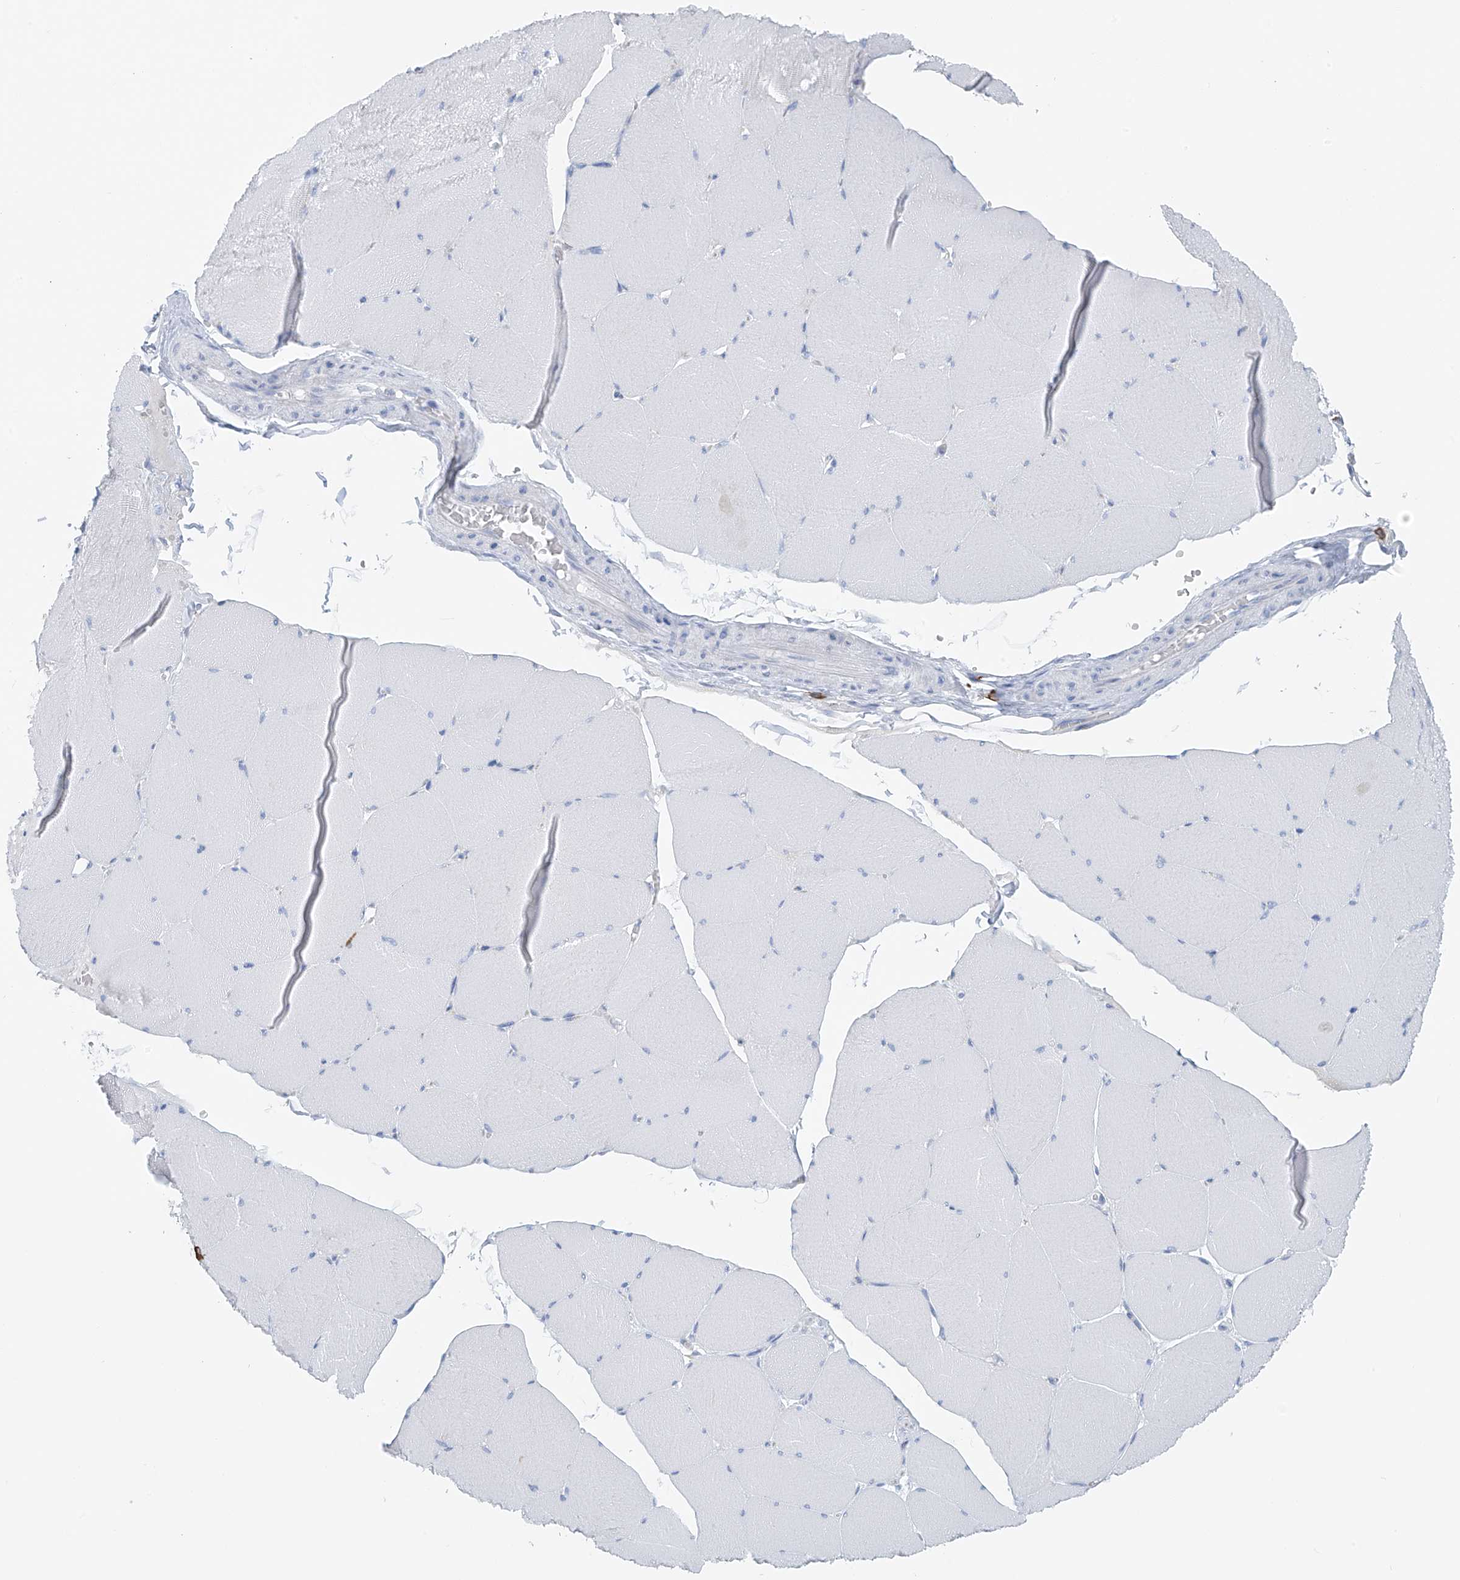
{"staining": {"intensity": "negative", "quantity": "none", "location": "none"}, "tissue": "skeletal muscle", "cell_type": "Myocytes", "image_type": "normal", "snomed": [{"axis": "morphology", "description": "Normal tissue, NOS"}, {"axis": "topography", "description": "Skeletal muscle"}, {"axis": "topography", "description": "Head-Neck"}], "caption": "Immunohistochemistry image of normal skeletal muscle: human skeletal muscle stained with DAB (3,3'-diaminobenzidine) displays no significant protein staining in myocytes. (Brightfield microscopy of DAB (3,3'-diaminobenzidine) immunohistochemistry at high magnification).", "gene": "POMGNT2", "patient": {"sex": "male", "age": 66}}